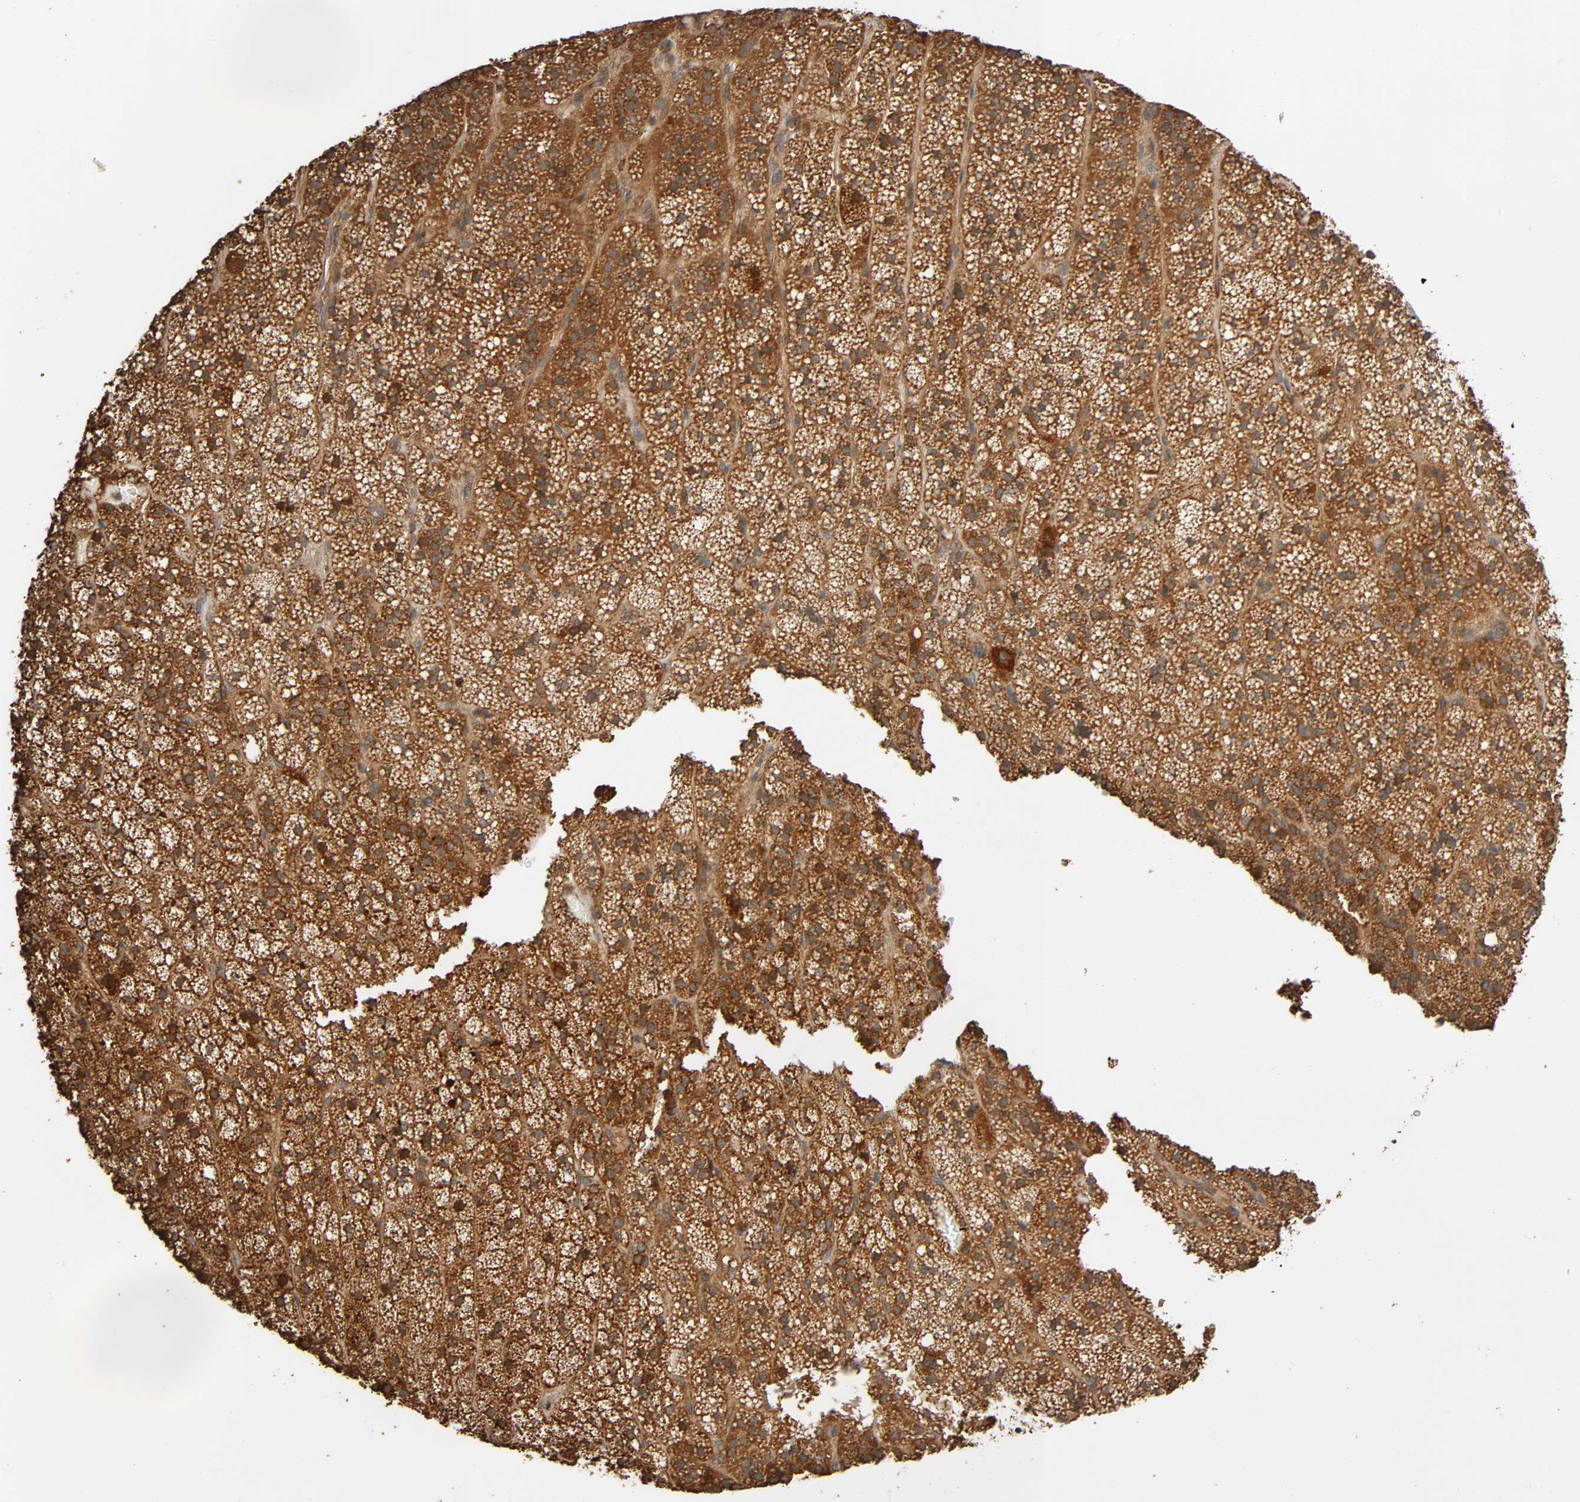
{"staining": {"intensity": "strong", "quantity": ">75%", "location": "cytoplasmic/membranous"}, "tissue": "adrenal gland", "cell_type": "Glandular cells", "image_type": "normal", "snomed": [{"axis": "morphology", "description": "Normal tissue, NOS"}, {"axis": "topography", "description": "Adrenal gland"}], "caption": "There is high levels of strong cytoplasmic/membranous positivity in glandular cells of normal adrenal gland, as demonstrated by immunohistochemical staining (brown color).", "gene": "MAP3K8", "patient": {"sex": "male", "age": 35}}